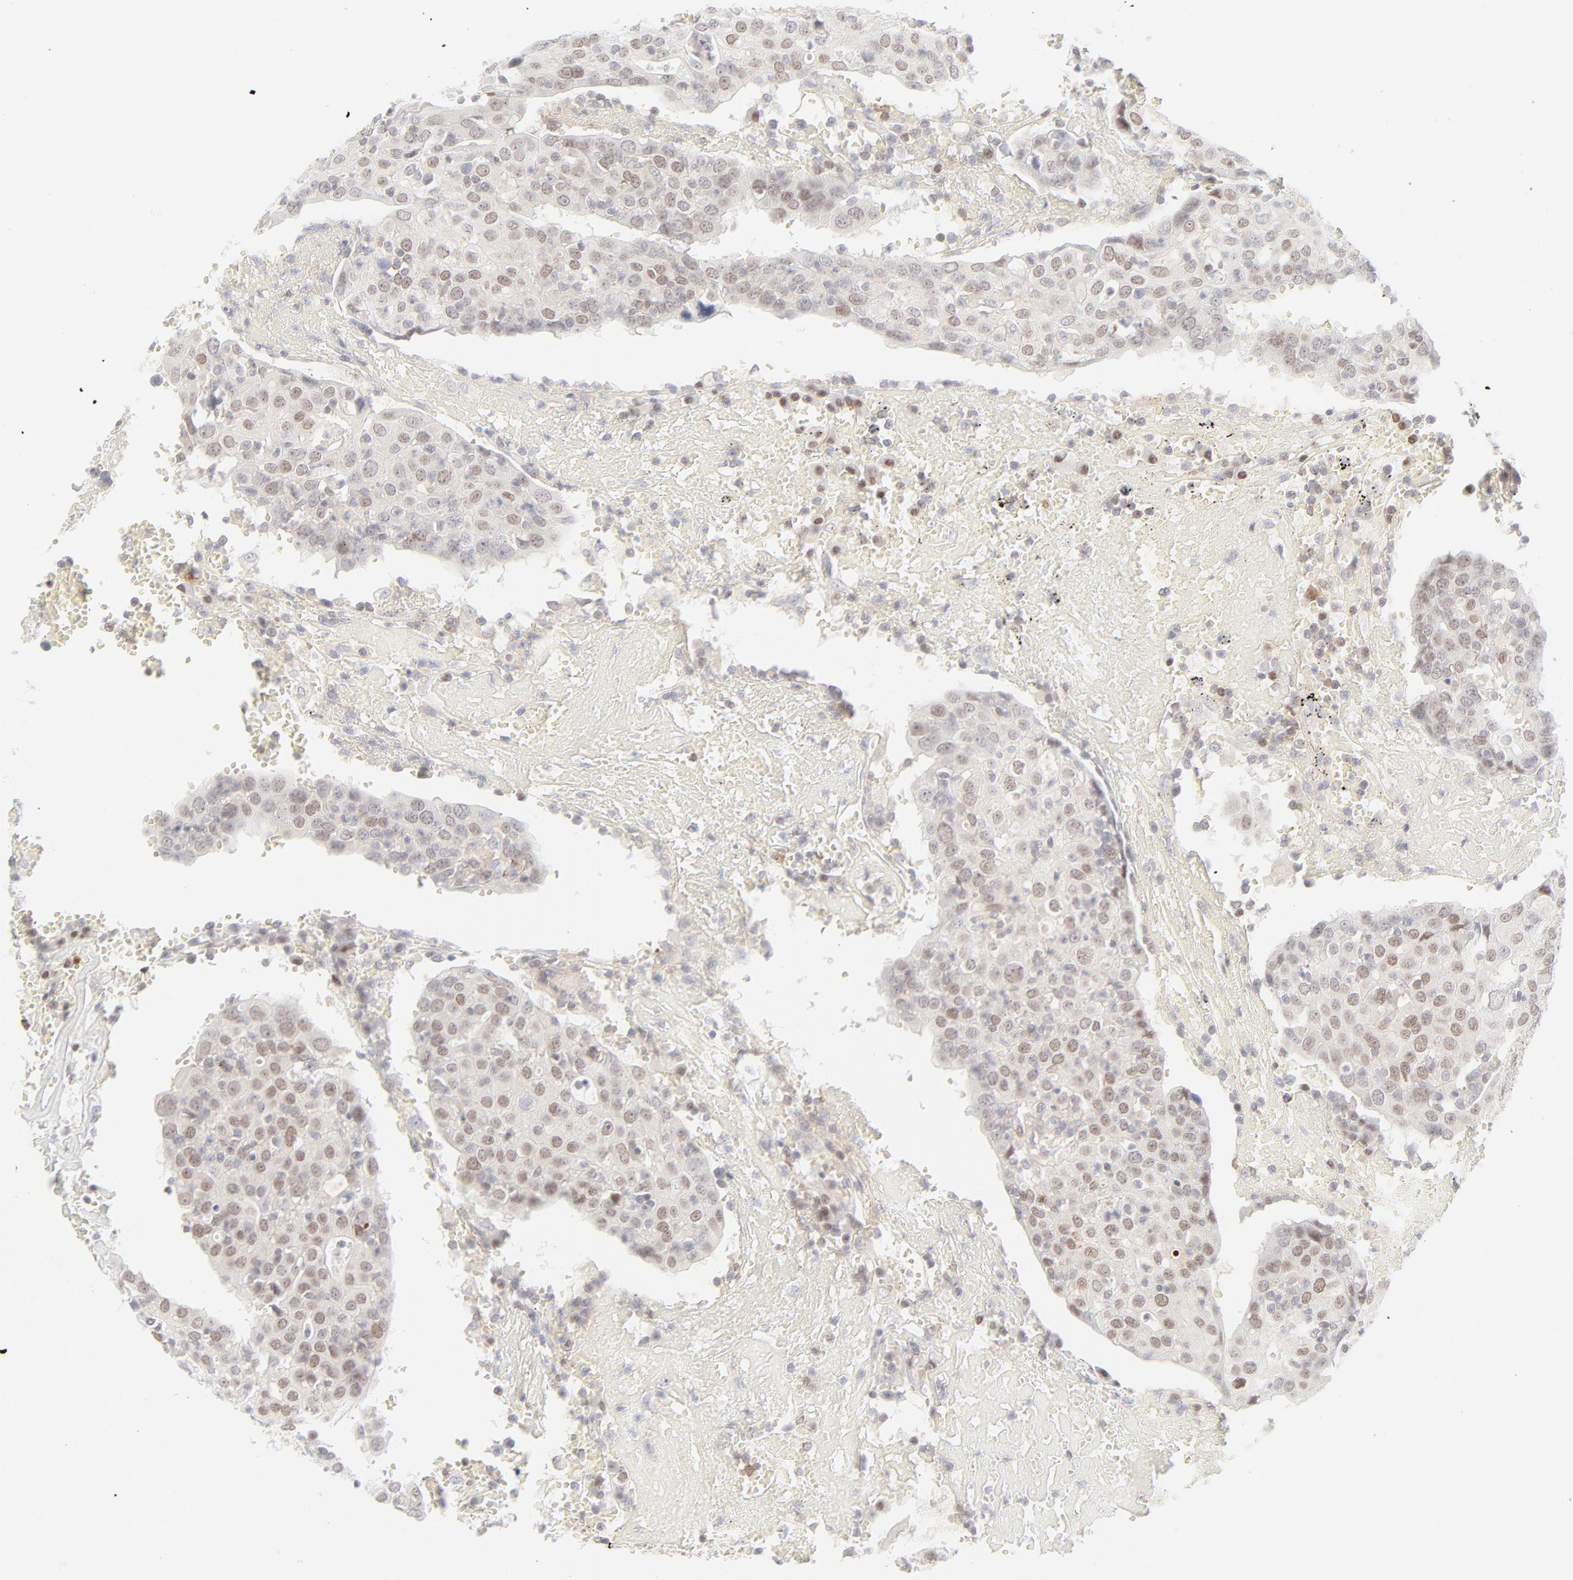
{"staining": {"intensity": "moderate", "quantity": "25%-75%", "location": "nuclear"}, "tissue": "head and neck cancer", "cell_type": "Tumor cells", "image_type": "cancer", "snomed": [{"axis": "morphology", "description": "Adenocarcinoma, NOS"}, {"axis": "topography", "description": "Salivary gland"}, {"axis": "topography", "description": "Head-Neck"}], "caption": "A histopathology image of head and neck cancer stained for a protein reveals moderate nuclear brown staining in tumor cells.", "gene": "PRKCB", "patient": {"sex": "female", "age": 65}}